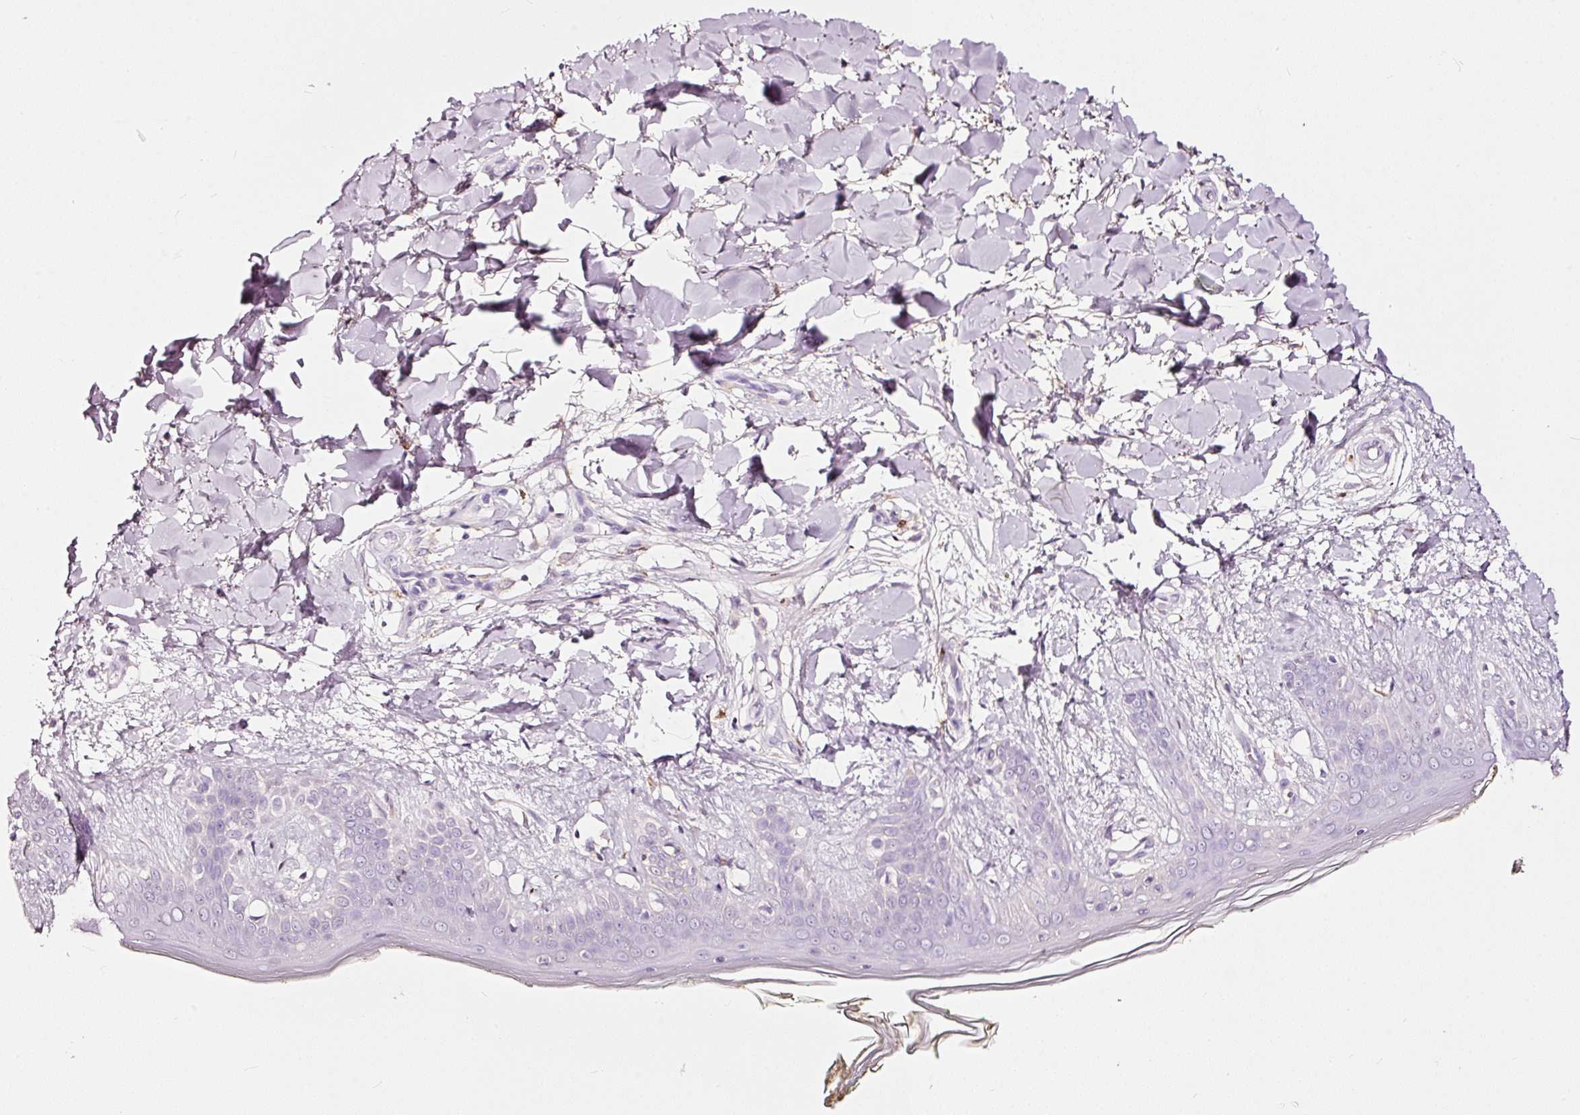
{"staining": {"intensity": "negative", "quantity": "none", "location": "none"}, "tissue": "skin", "cell_type": "Fibroblasts", "image_type": "normal", "snomed": [{"axis": "morphology", "description": "Normal tissue, NOS"}, {"axis": "topography", "description": "Skin"}], "caption": "This is an immunohistochemistry (IHC) micrograph of normal skin. There is no expression in fibroblasts.", "gene": "LAMP3", "patient": {"sex": "female", "age": 34}}